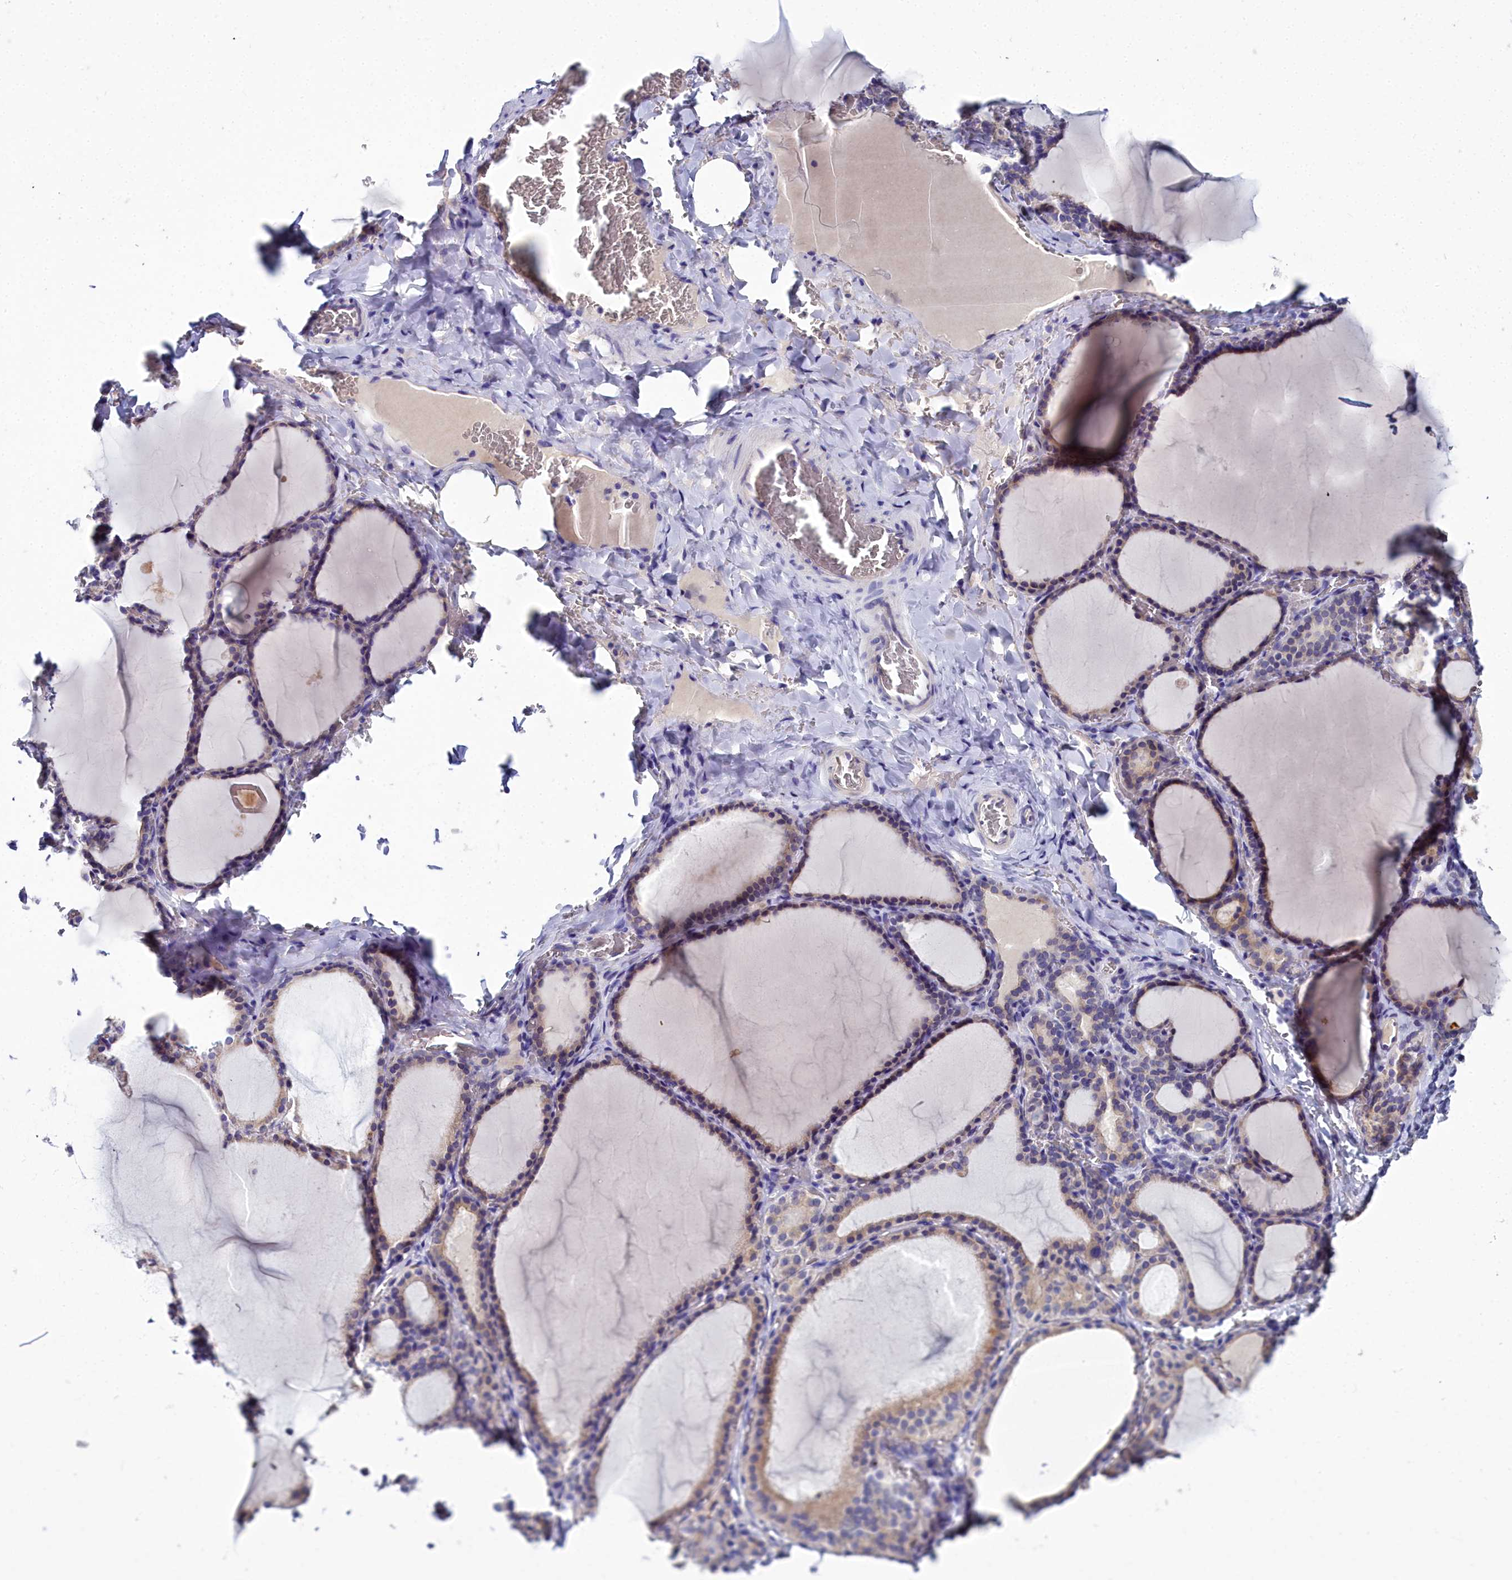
{"staining": {"intensity": "weak", "quantity": "25%-75%", "location": "cytoplasmic/membranous"}, "tissue": "thyroid gland", "cell_type": "Glandular cells", "image_type": "normal", "snomed": [{"axis": "morphology", "description": "Normal tissue, NOS"}, {"axis": "topography", "description": "Thyroid gland"}], "caption": "Glandular cells display low levels of weak cytoplasmic/membranous expression in about 25%-75% of cells in unremarkable thyroid gland.", "gene": "ELAPOR2", "patient": {"sex": "female", "age": 39}}